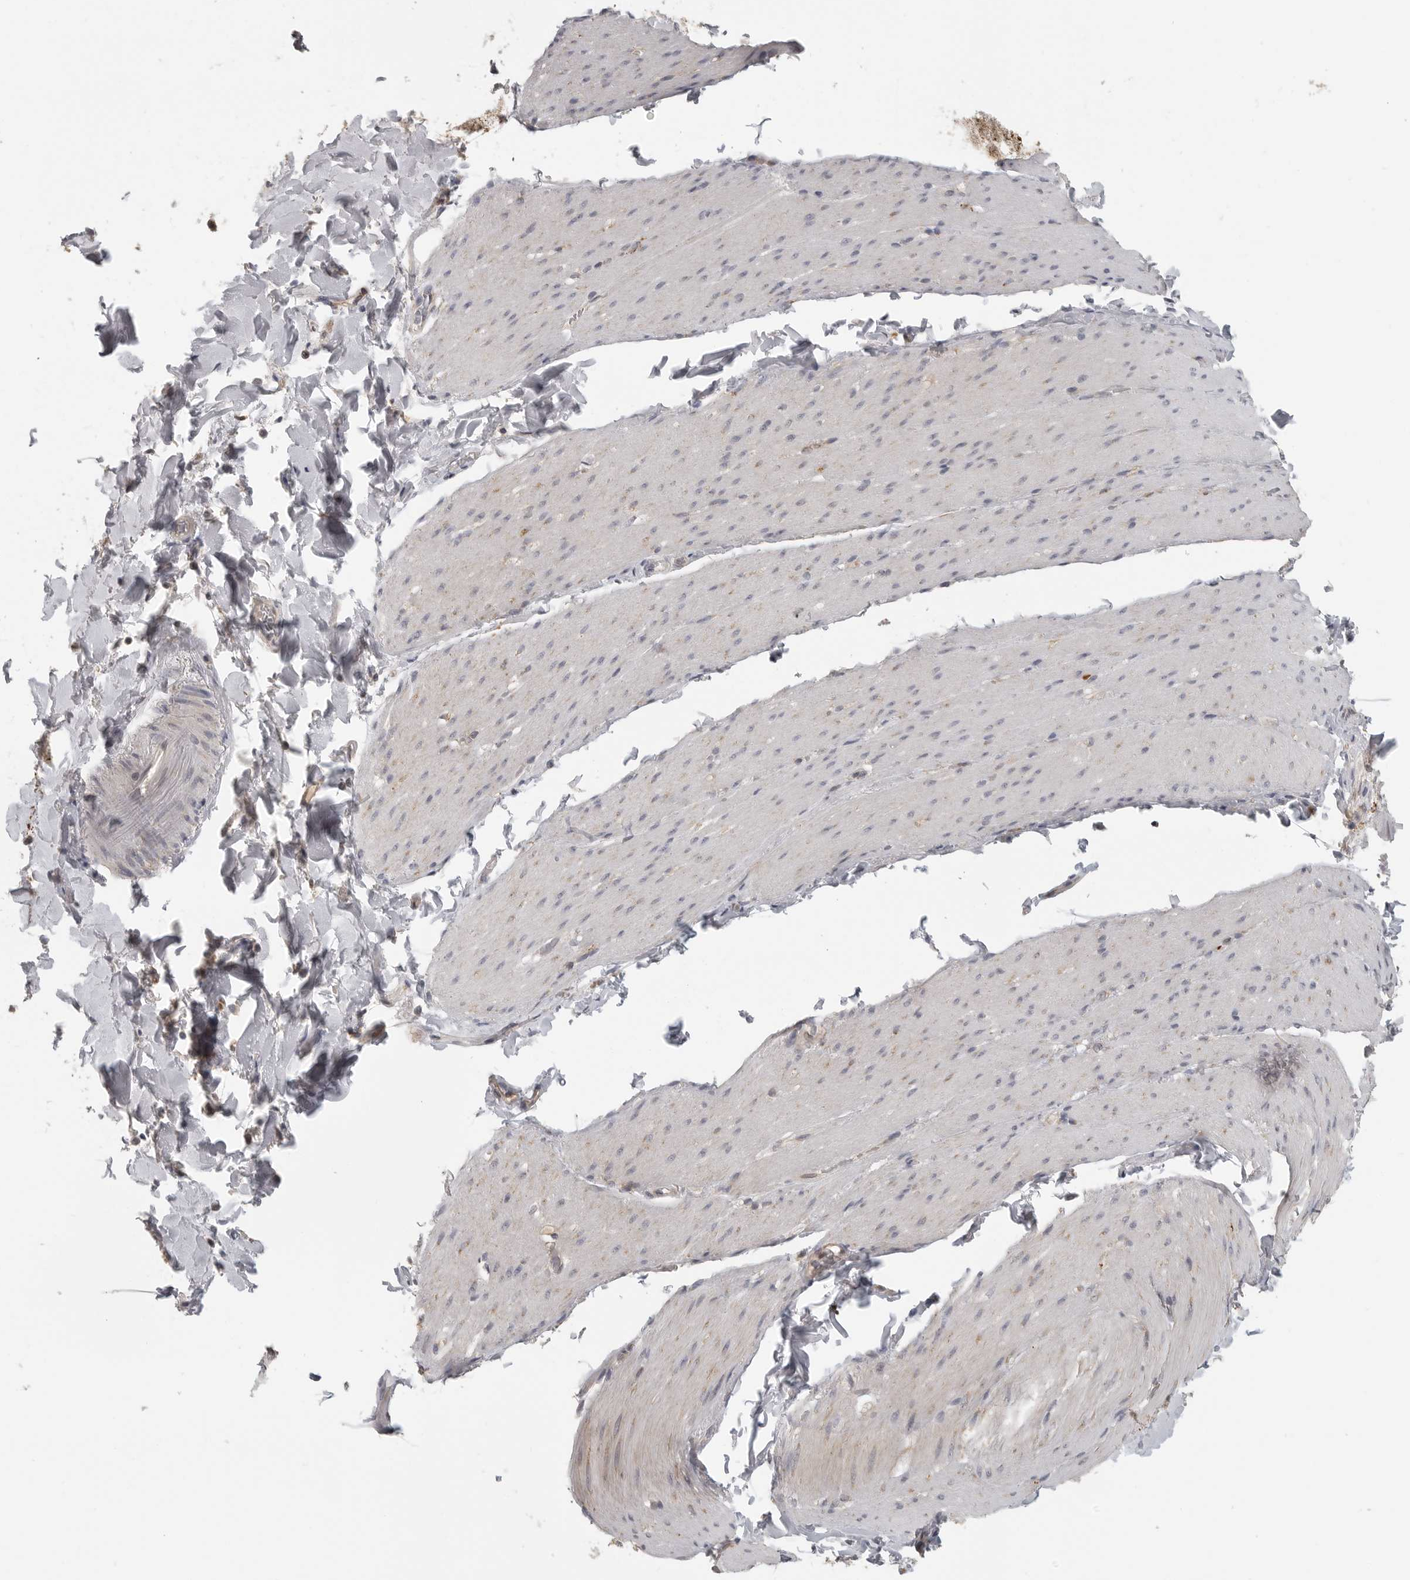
{"staining": {"intensity": "negative", "quantity": "none", "location": "none"}, "tissue": "smooth muscle", "cell_type": "Smooth muscle cells", "image_type": "normal", "snomed": [{"axis": "morphology", "description": "Normal tissue, NOS"}, {"axis": "topography", "description": "Smooth muscle"}, {"axis": "topography", "description": "Small intestine"}], "caption": "Protein analysis of benign smooth muscle reveals no significant expression in smooth muscle cells. (IHC, brightfield microscopy, high magnification).", "gene": "RXFP3", "patient": {"sex": "female", "age": 84}}